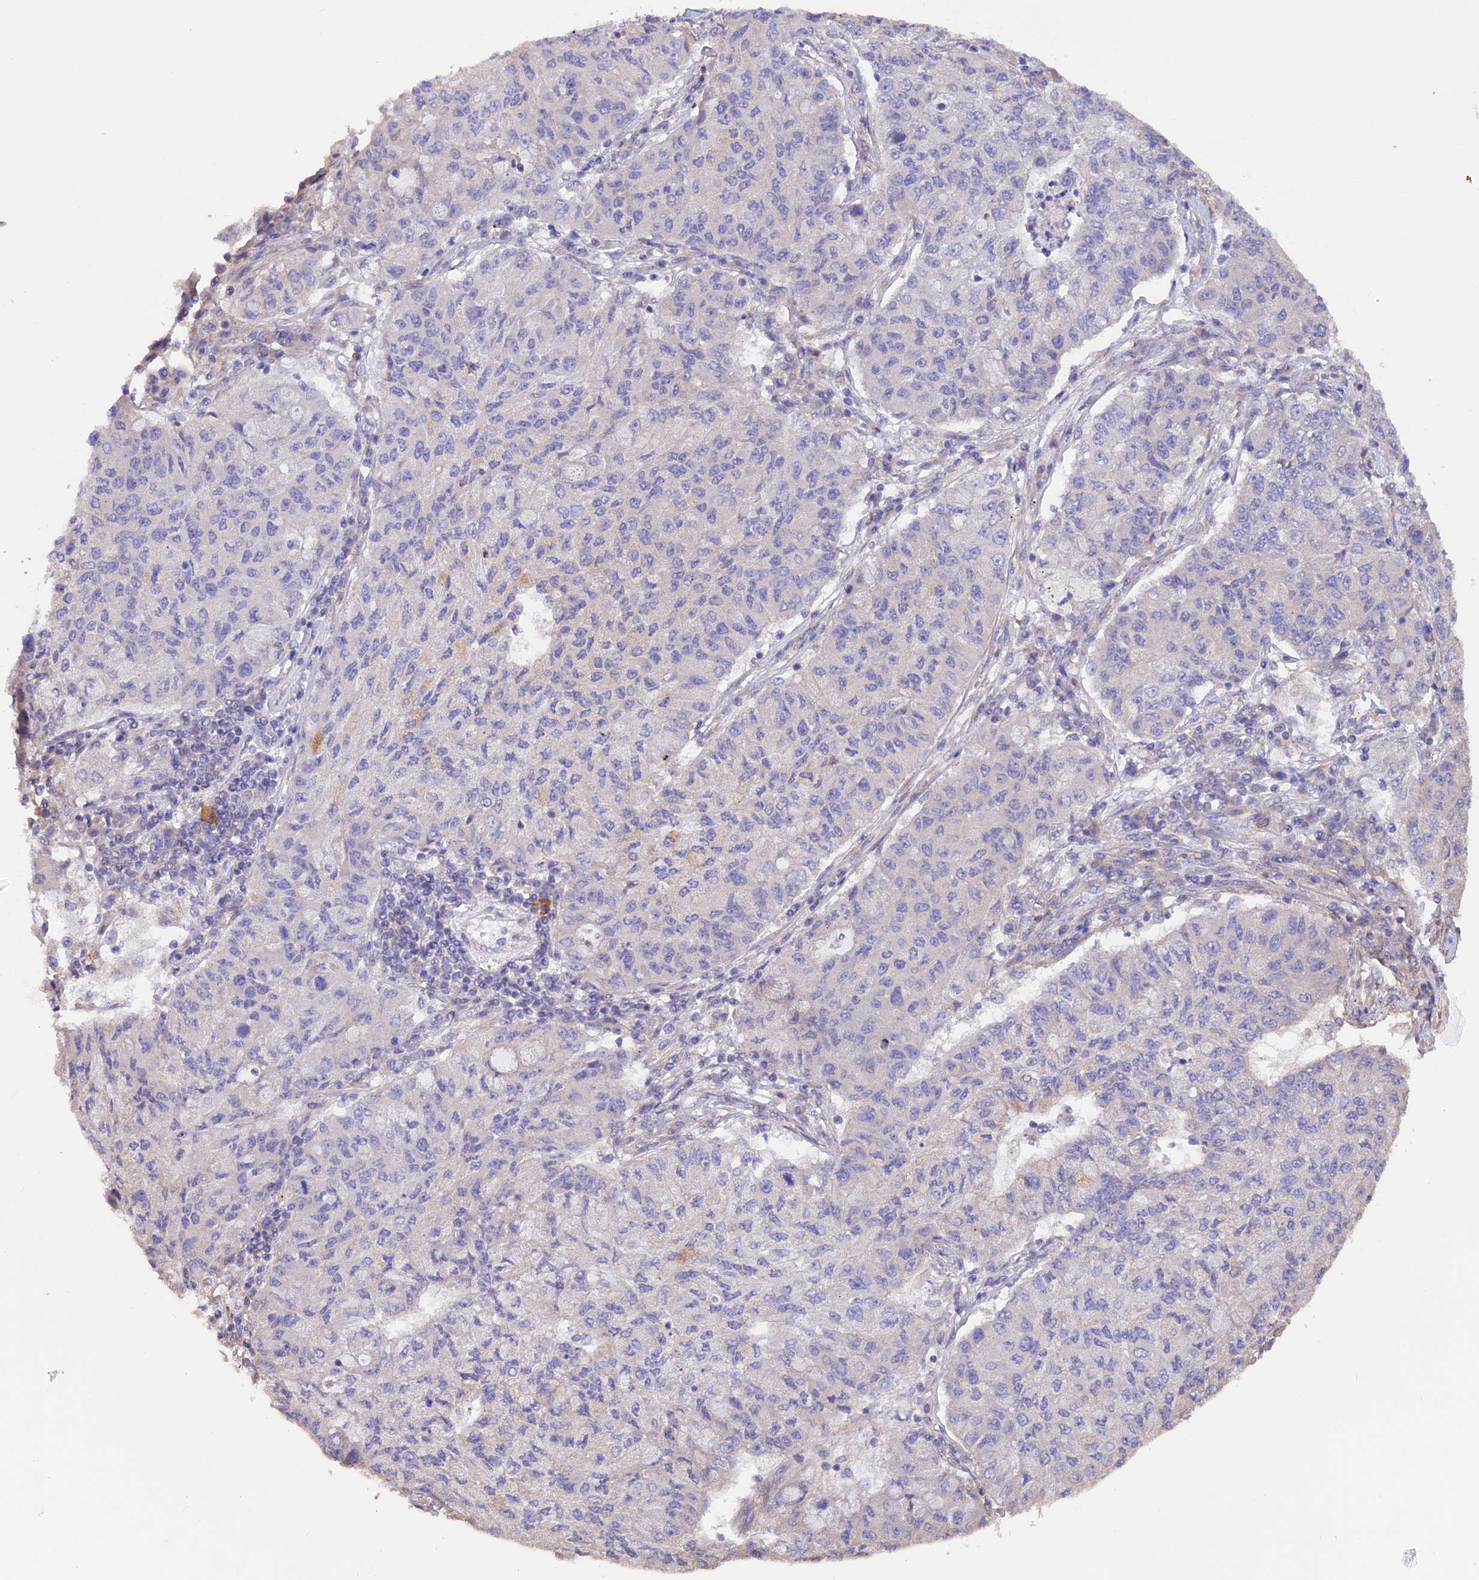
{"staining": {"intensity": "negative", "quantity": "none", "location": "none"}, "tissue": "lung cancer", "cell_type": "Tumor cells", "image_type": "cancer", "snomed": [{"axis": "morphology", "description": "Squamous cell carcinoma, NOS"}, {"axis": "topography", "description": "Lung"}], "caption": "Human lung squamous cell carcinoma stained for a protein using immunohistochemistry (IHC) exhibits no positivity in tumor cells.", "gene": "HYCC1", "patient": {"sex": "male", "age": 74}}